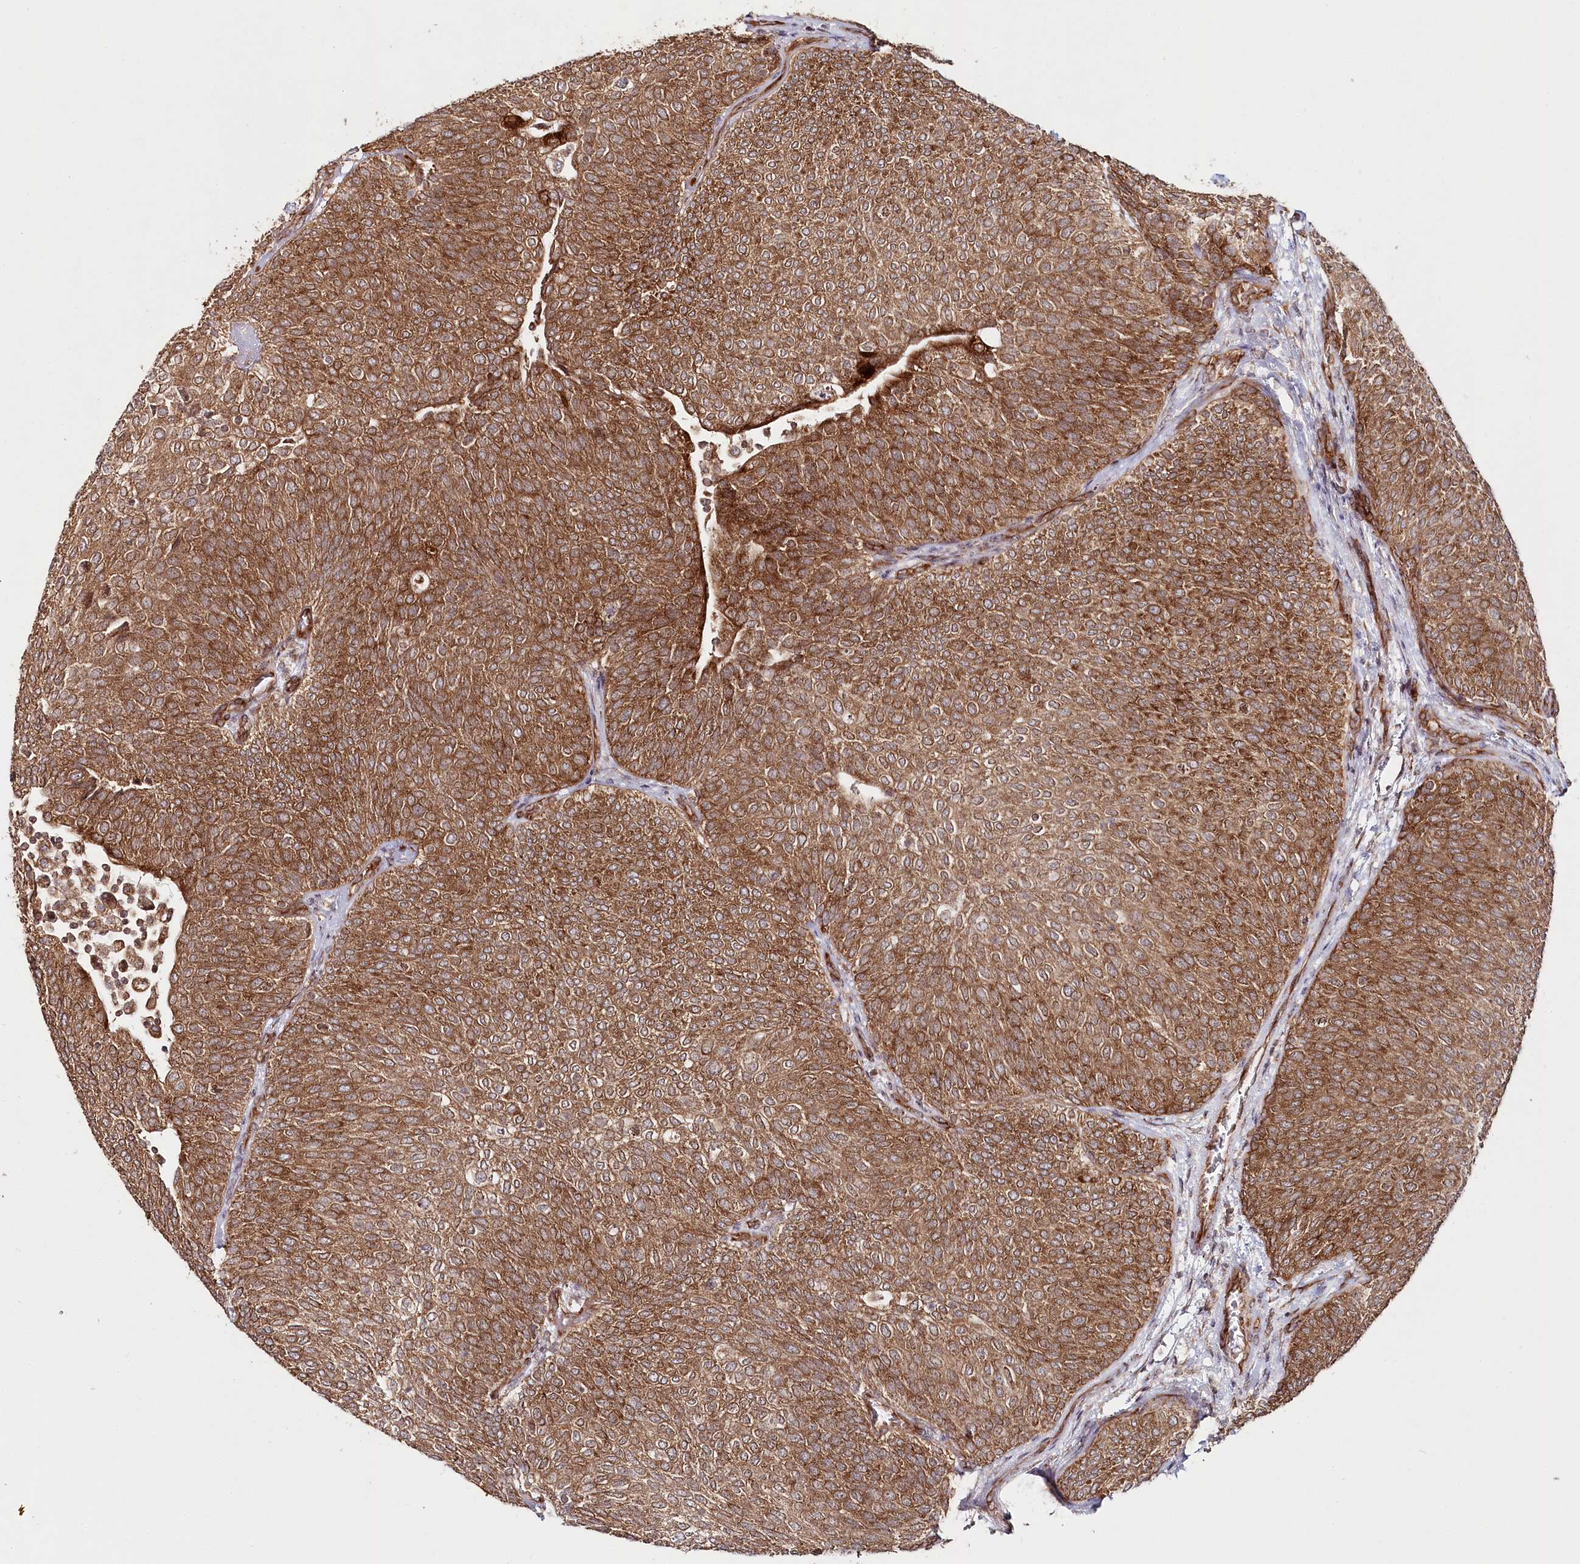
{"staining": {"intensity": "strong", "quantity": ">75%", "location": "cytoplasmic/membranous"}, "tissue": "urothelial cancer", "cell_type": "Tumor cells", "image_type": "cancer", "snomed": [{"axis": "morphology", "description": "Urothelial carcinoma, Low grade"}, {"axis": "topography", "description": "Urinary bladder"}], "caption": "Urothelial cancer stained for a protein (brown) demonstrates strong cytoplasmic/membranous positive expression in approximately >75% of tumor cells.", "gene": "OTUD4", "patient": {"sex": "female", "age": 79}}